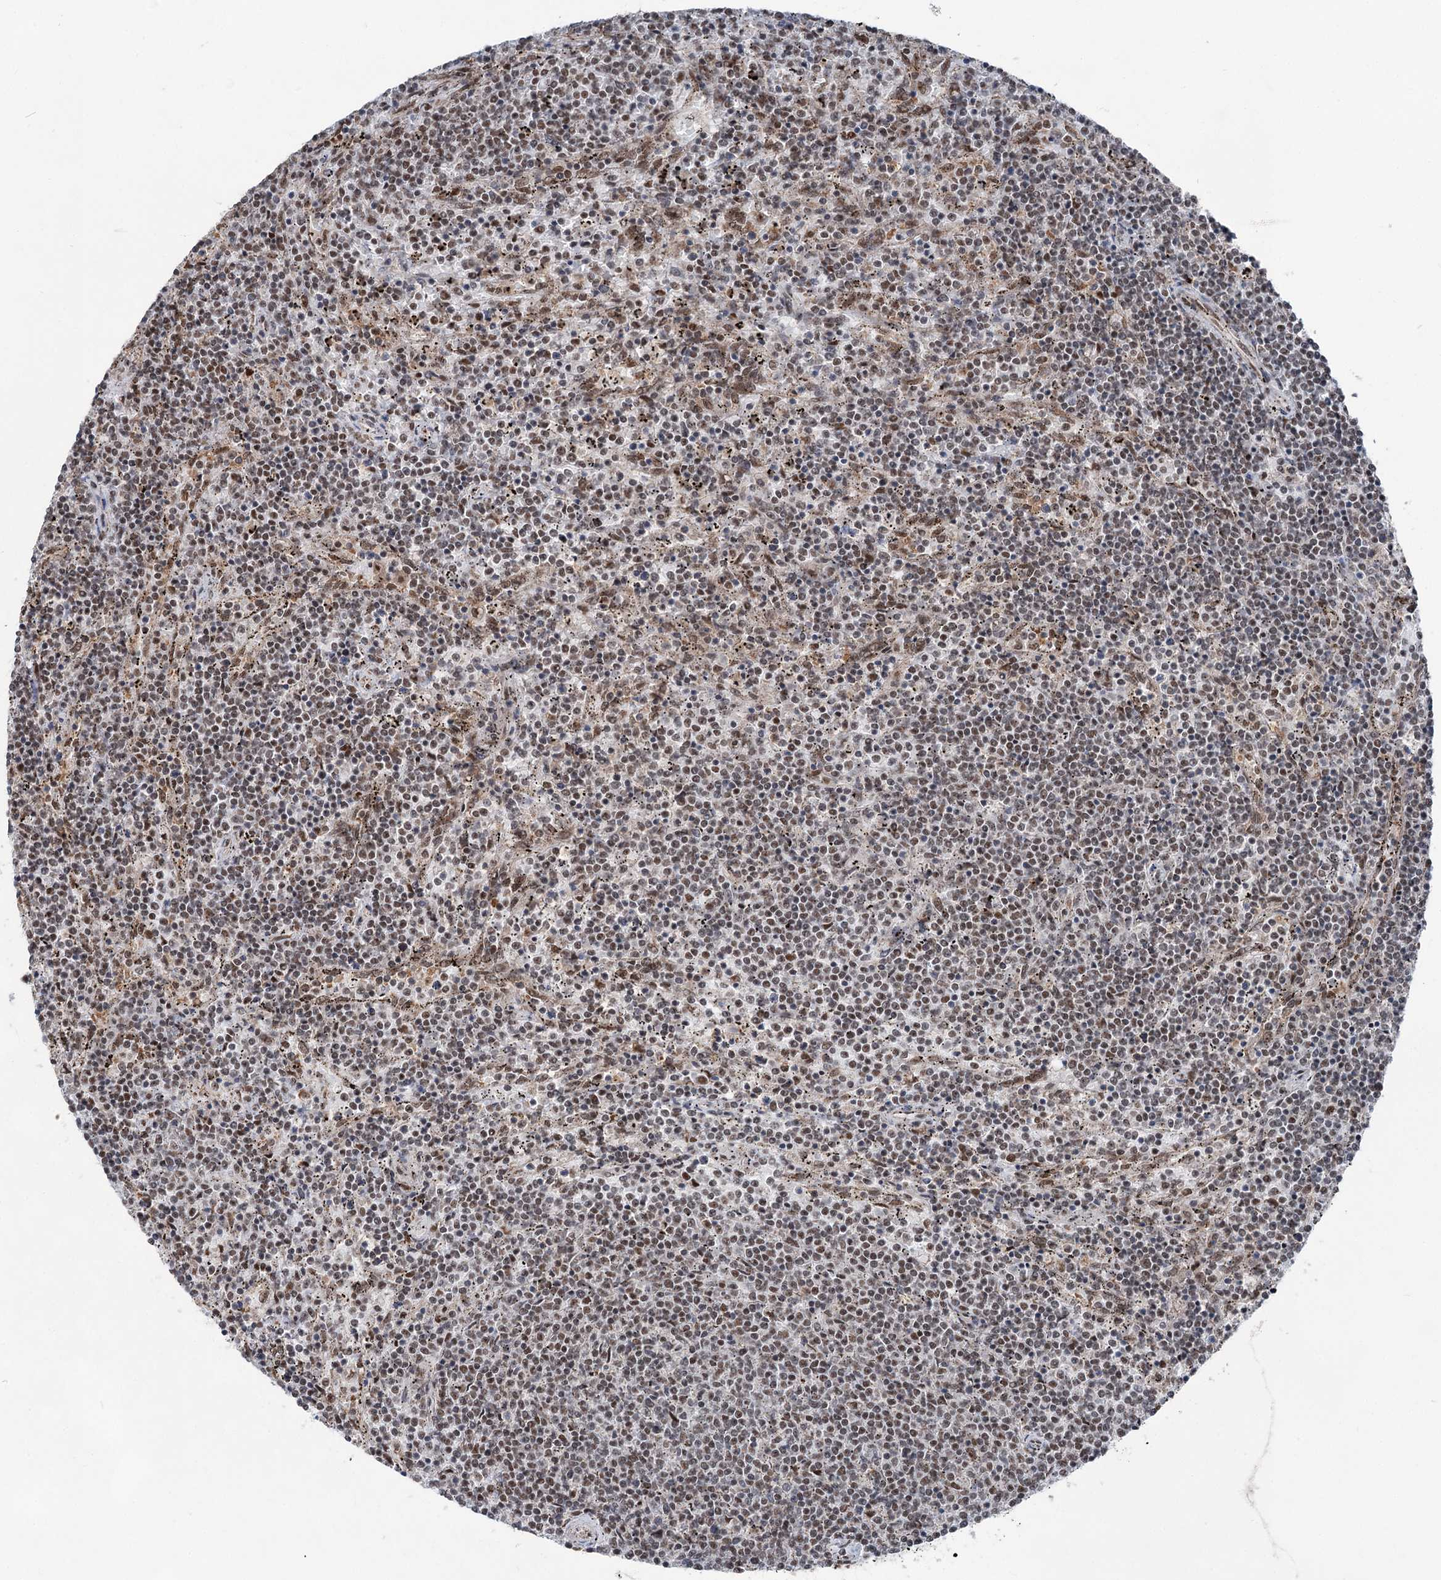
{"staining": {"intensity": "weak", "quantity": "25%-75%", "location": "nuclear"}, "tissue": "lymphoma", "cell_type": "Tumor cells", "image_type": "cancer", "snomed": [{"axis": "morphology", "description": "Malignant lymphoma, non-Hodgkin's type, Low grade"}, {"axis": "topography", "description": "Spleen"}], "caption": "This image exhibits IHC staining of human lymphoma, with low weak nuclear positivity in about 25%-75% of tumor cells.", "gene": "ZCCHC8", "patient": {"sex": "female", "age": 50}}